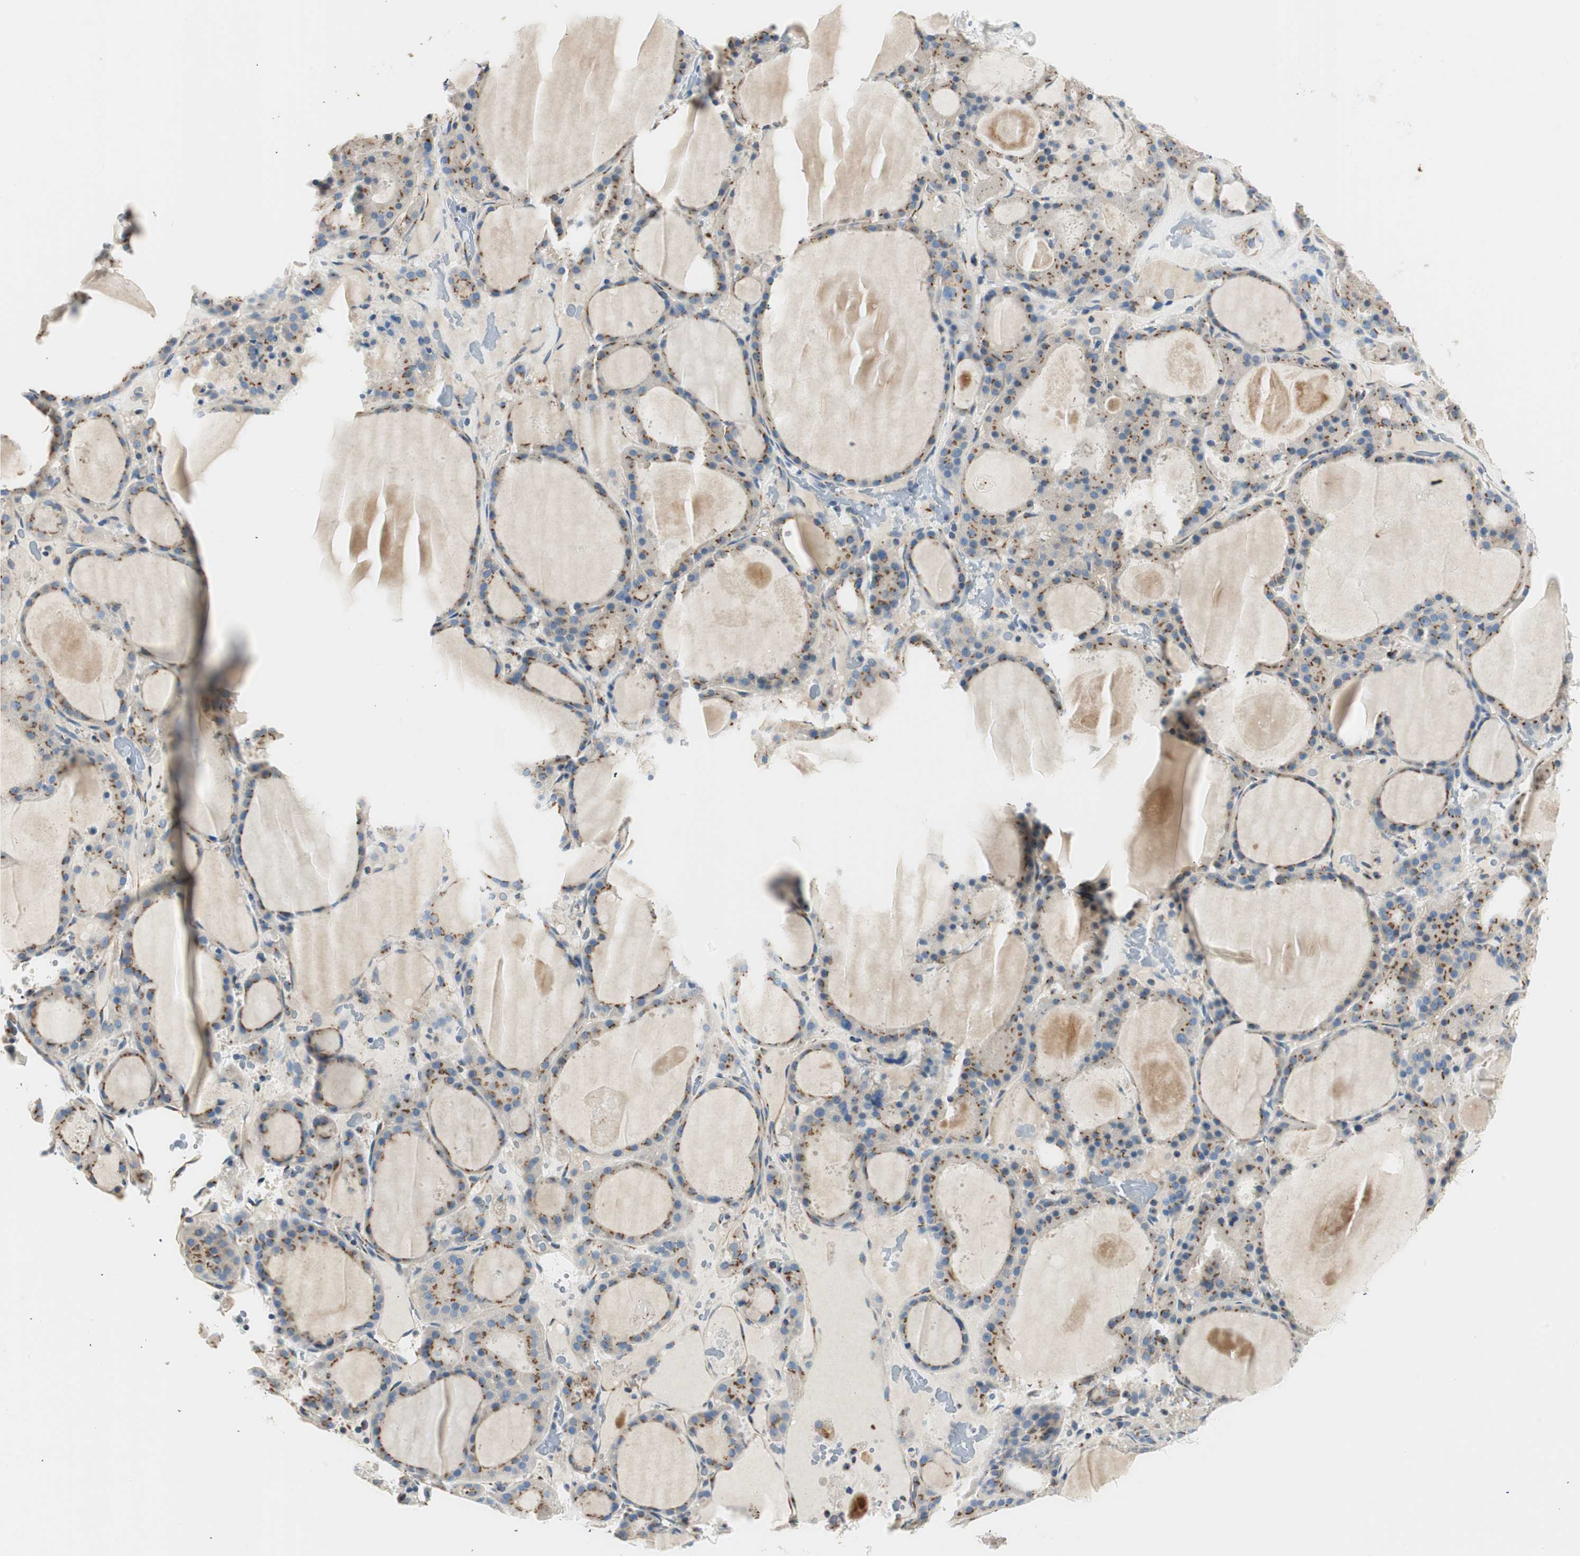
{"staining": {"intensity": "moderate", "quantity": ">75%", "location": "cytoplasmic/membranous"}, "tissue": "thyroid gland", "cell_type": "Glandular cells", "image_type": "normal", "snomed": [{"axis": "morphology", "description": "Normal tissue, NOS"}, {"axis": "morphology", "description": "Carcinoma, NOS"}, {"axis": "topography", "description": "Thyroid gland"}], "caption": "Unremarkable thyroid gland demonstrates moderate cytoplasmic/membranous expression in about >75% of glandular cells, visualized by immunohistochemistry.", "gene": "TMF1", "patient": {"sex": "female", "age": 86}}